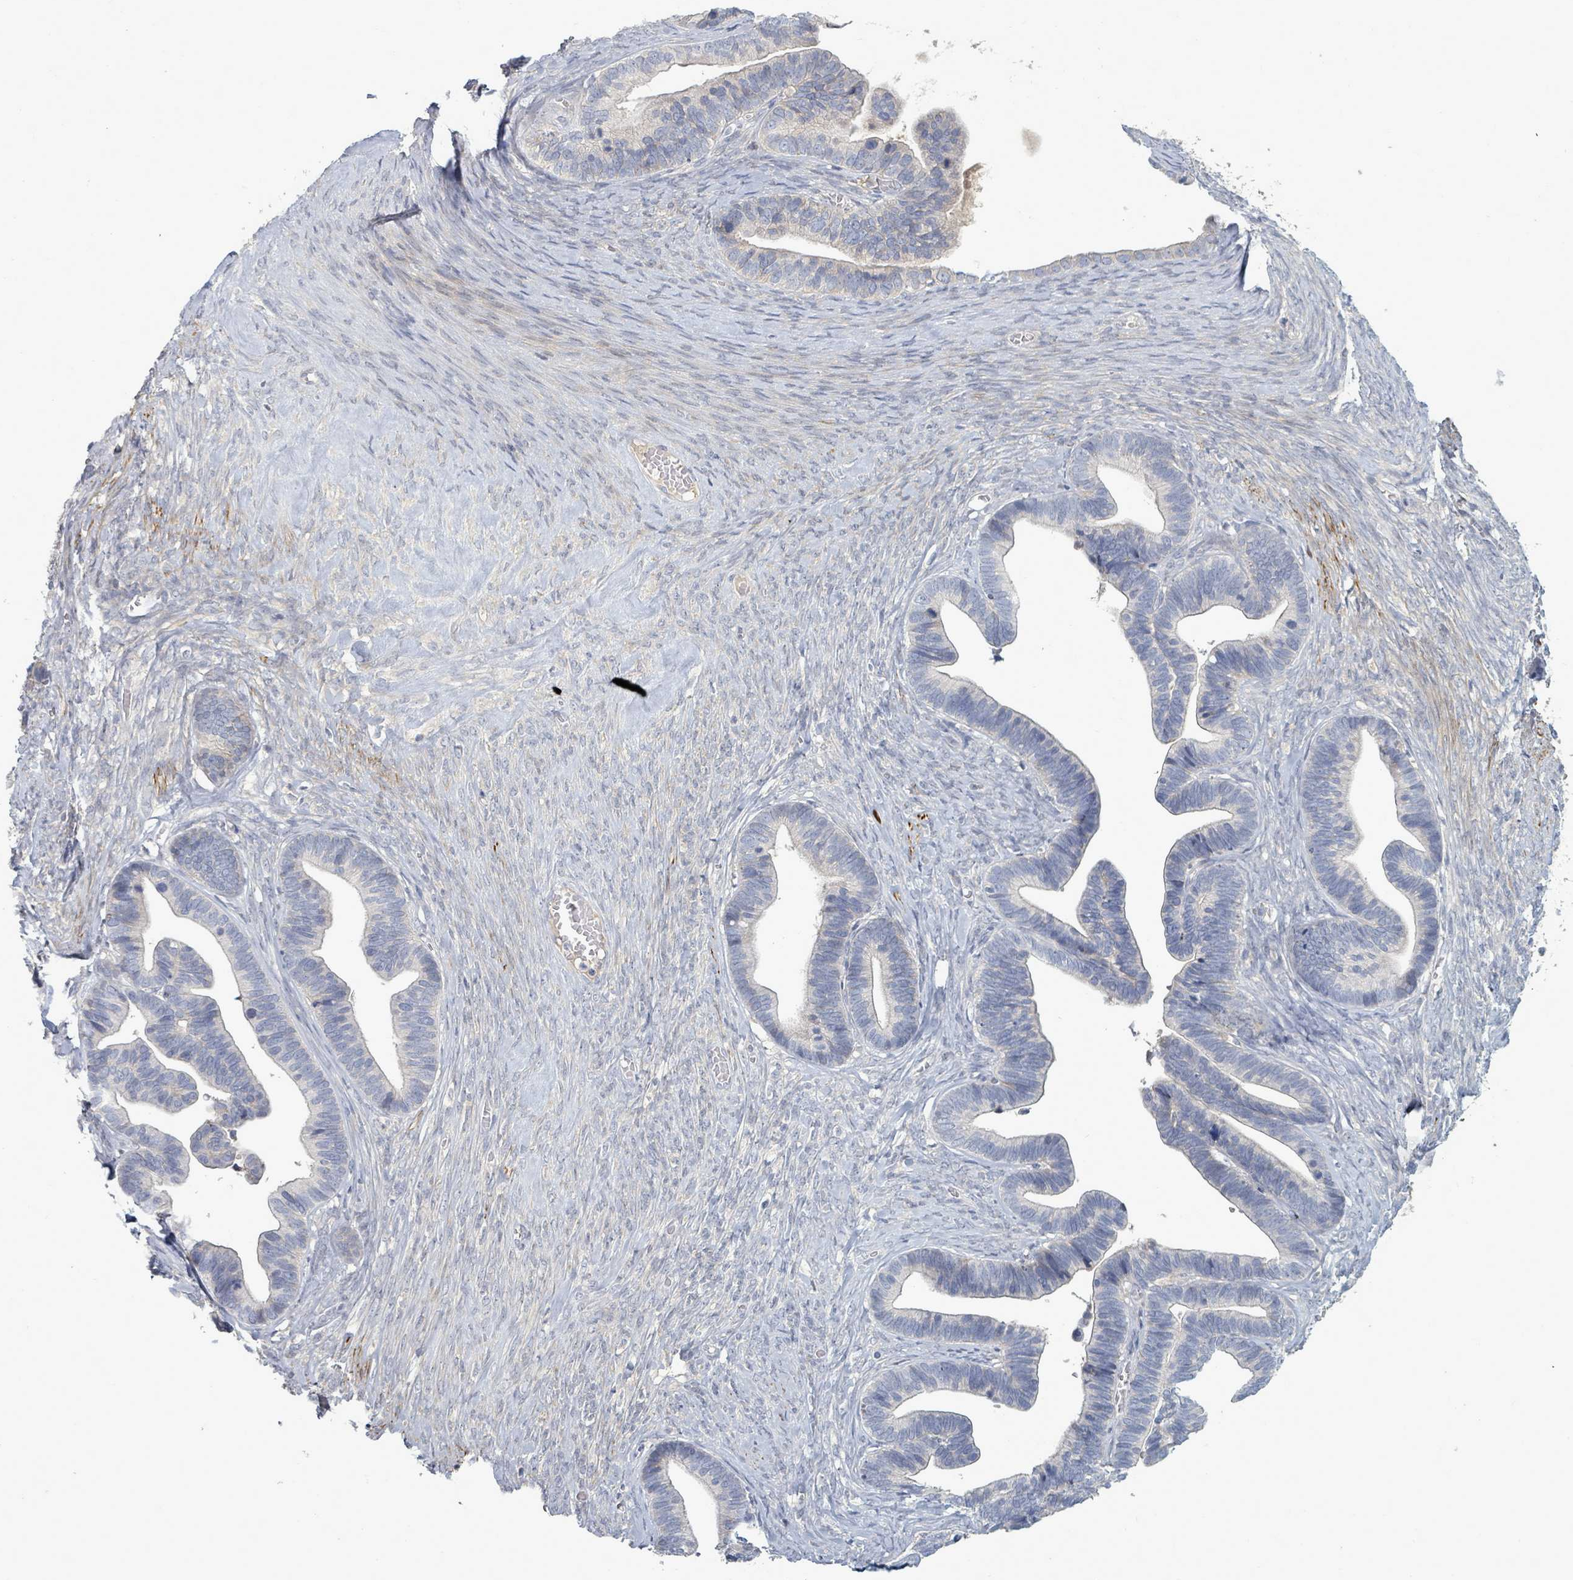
{"staining": {"intensity": "weak", "quantity": "<25%", "location": "cytoplasmic/membranous"}, "tissue": "ovarian cancer", "cell_type": "Tumor cells", "image_type": "cancer", "snomed": [{"axis": "morphology", "description": "Cystadenocarcinoma, serous, NOS"}, {"axis": "topography", "description": "Ovary"}], "caption": "IHC histopathology image of neoplastic tissue: human serous cystadenocarcinoma (ovarian) stained with DAB reveals no significant protein staining in tumor cells.", "gene": "ARGFX", "patient": {"sex": "female", "age": 56}}